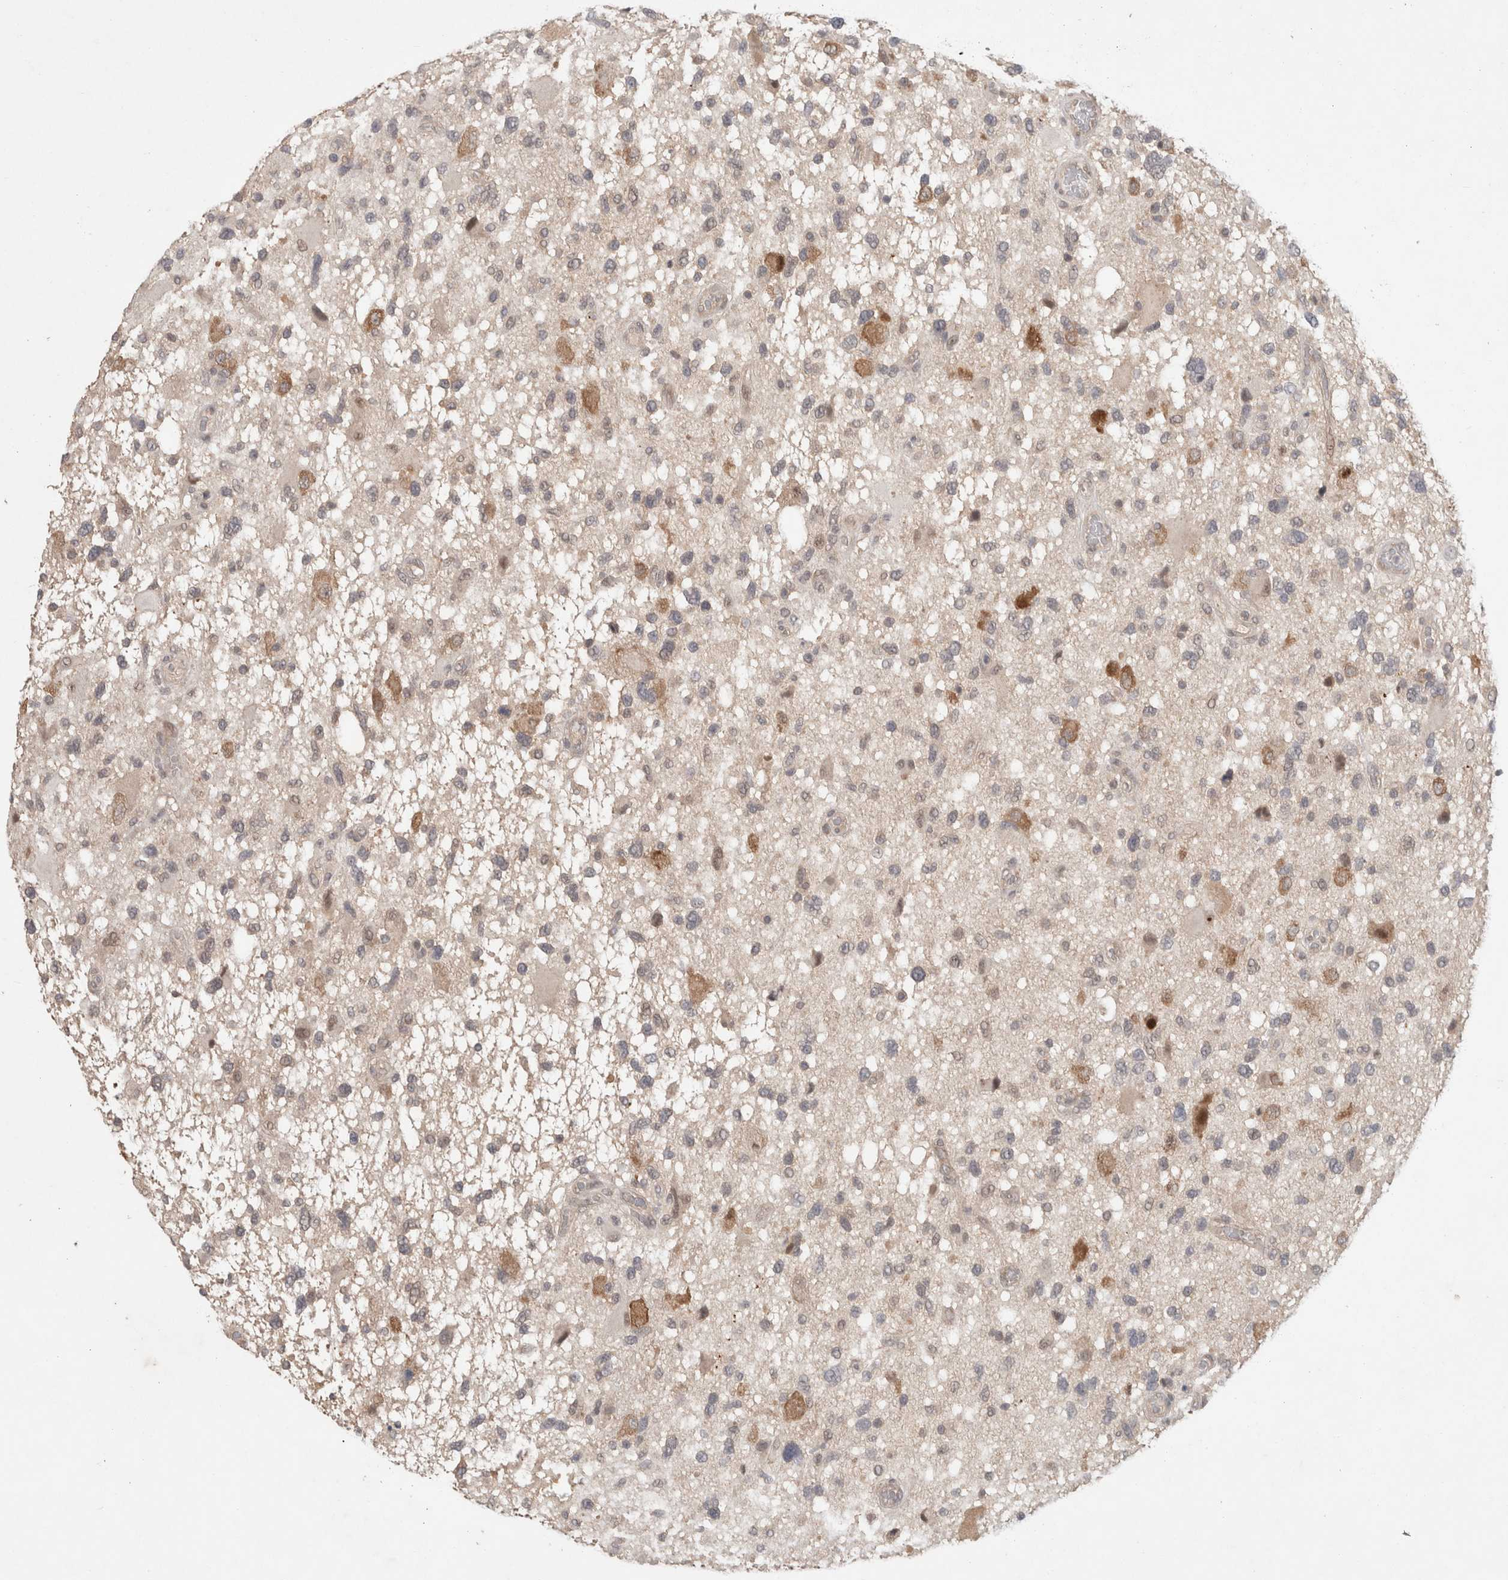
{"staining": {"intensity": "moderate", "quantity": "<25%", "location": "cytoplasmic/membranous"}, "tissue": "glioma", "cell_type": "Tumor cells", "image_type": "cancer", "snomed": [{"axis": "morphology", "description": "Glioma, malignant, High grade"}, {"axis": "topography", "description": "Brain"}], "caption": "This photomicrograph reveals glioma stained with immunohistochemistry (IHC) to label a protein in brown. The cytoplasmic/membranous of tumor cells show moderate positivity for the protein. Nuclei are counter-stained blue.", "gene": "RASAL2", "patient": {"sex": "male", "age": 33}}